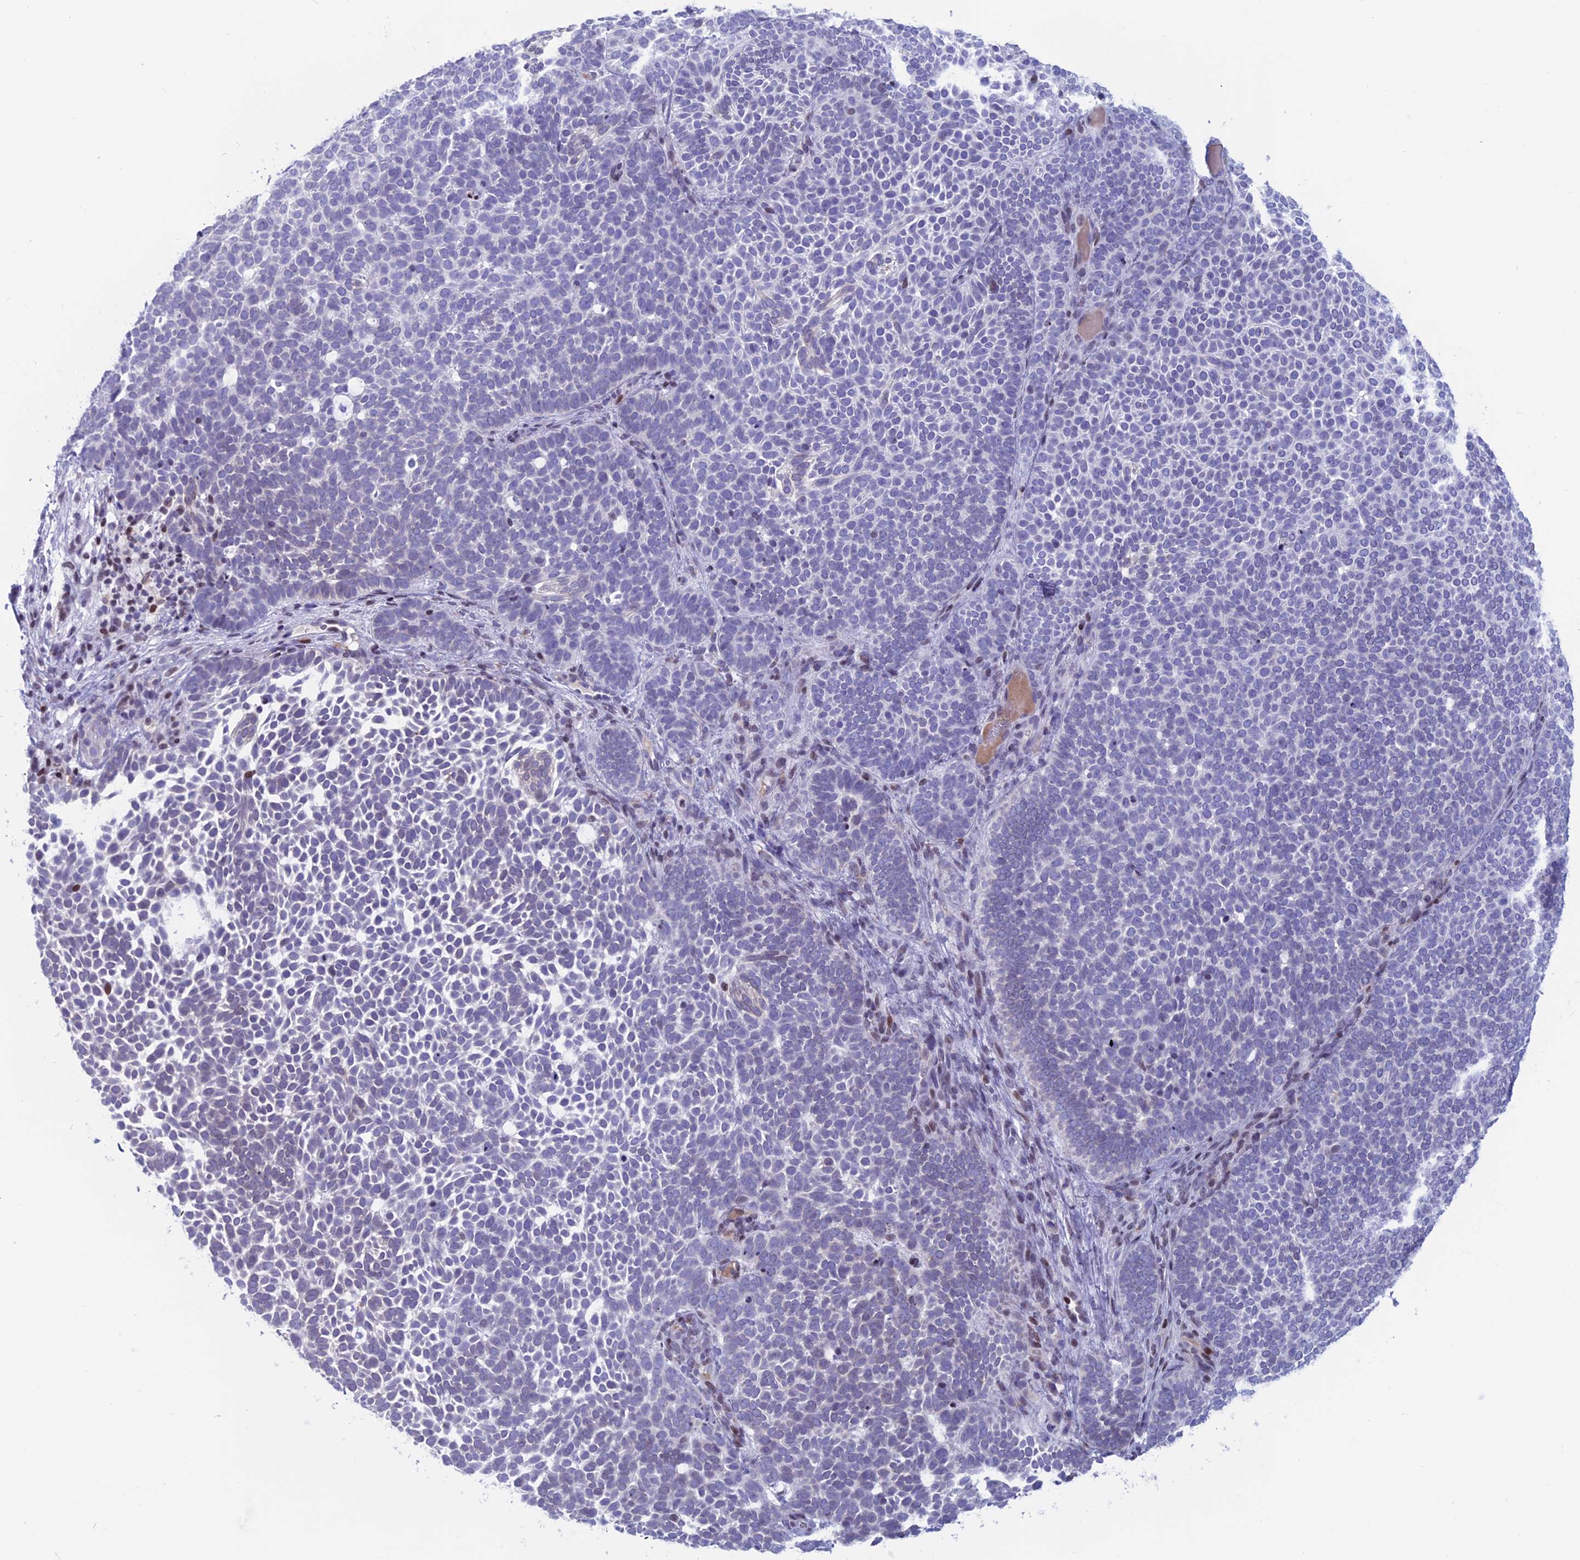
{"staining": {"intensity": "negative", "quantity": "none", "location": "none"}, "tissue": "skin cancer", "cell_type": "Tumor cells", "image_type": "cancer", "snomed": [{"axis": "morphology", "description": "Basal cell carcinoma"}, {"axis": "topography", "description": "Skin"}], "caption": "Human skin basal cell carcinoma stained for a protein using immunohistochemistry (IHC) shows no staining in tumor cells.", "gene": "CERS6", "patient": {"sex": "female", "age": 77}}